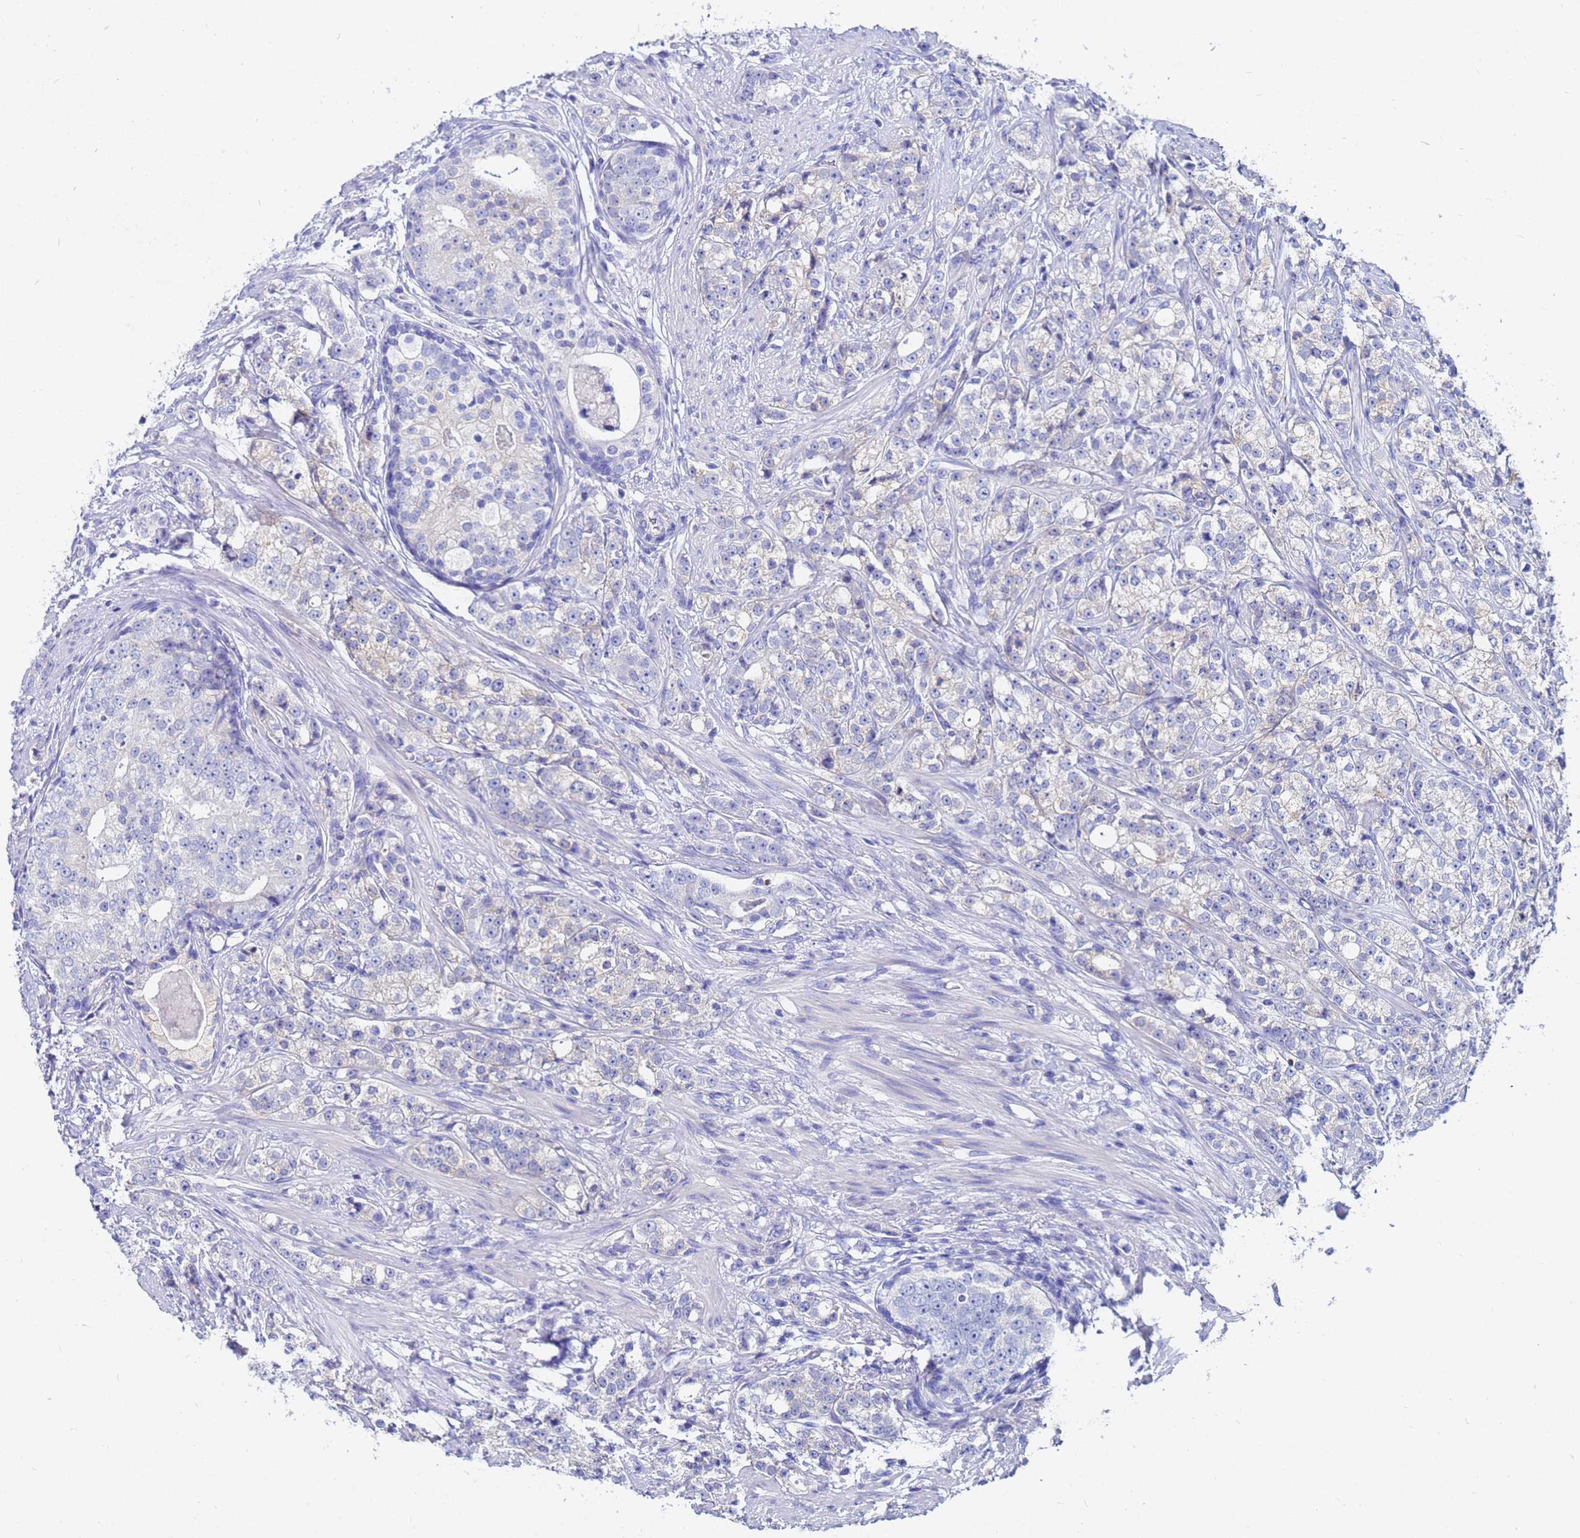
{"staining": {"intensity": "negative", "quantity": "none", "location": "none"}, "tissue": "prostate cancer", "cell_type": "Tumor cells", "image_type": "cancer", "snomed": [{"axis": "morphology", "description": "Adenocarcinoma, High grade"}, {"axis": "topography", "description": "Prostate"}], "caption": "Adenocarcinoma (high-grade) (prostate) stained for a protein using immunohistochemistry (IHC) reveals no expression tumor cells.", "gene": "C2orf72", "patient": {"sex": "male", "age": 69}}